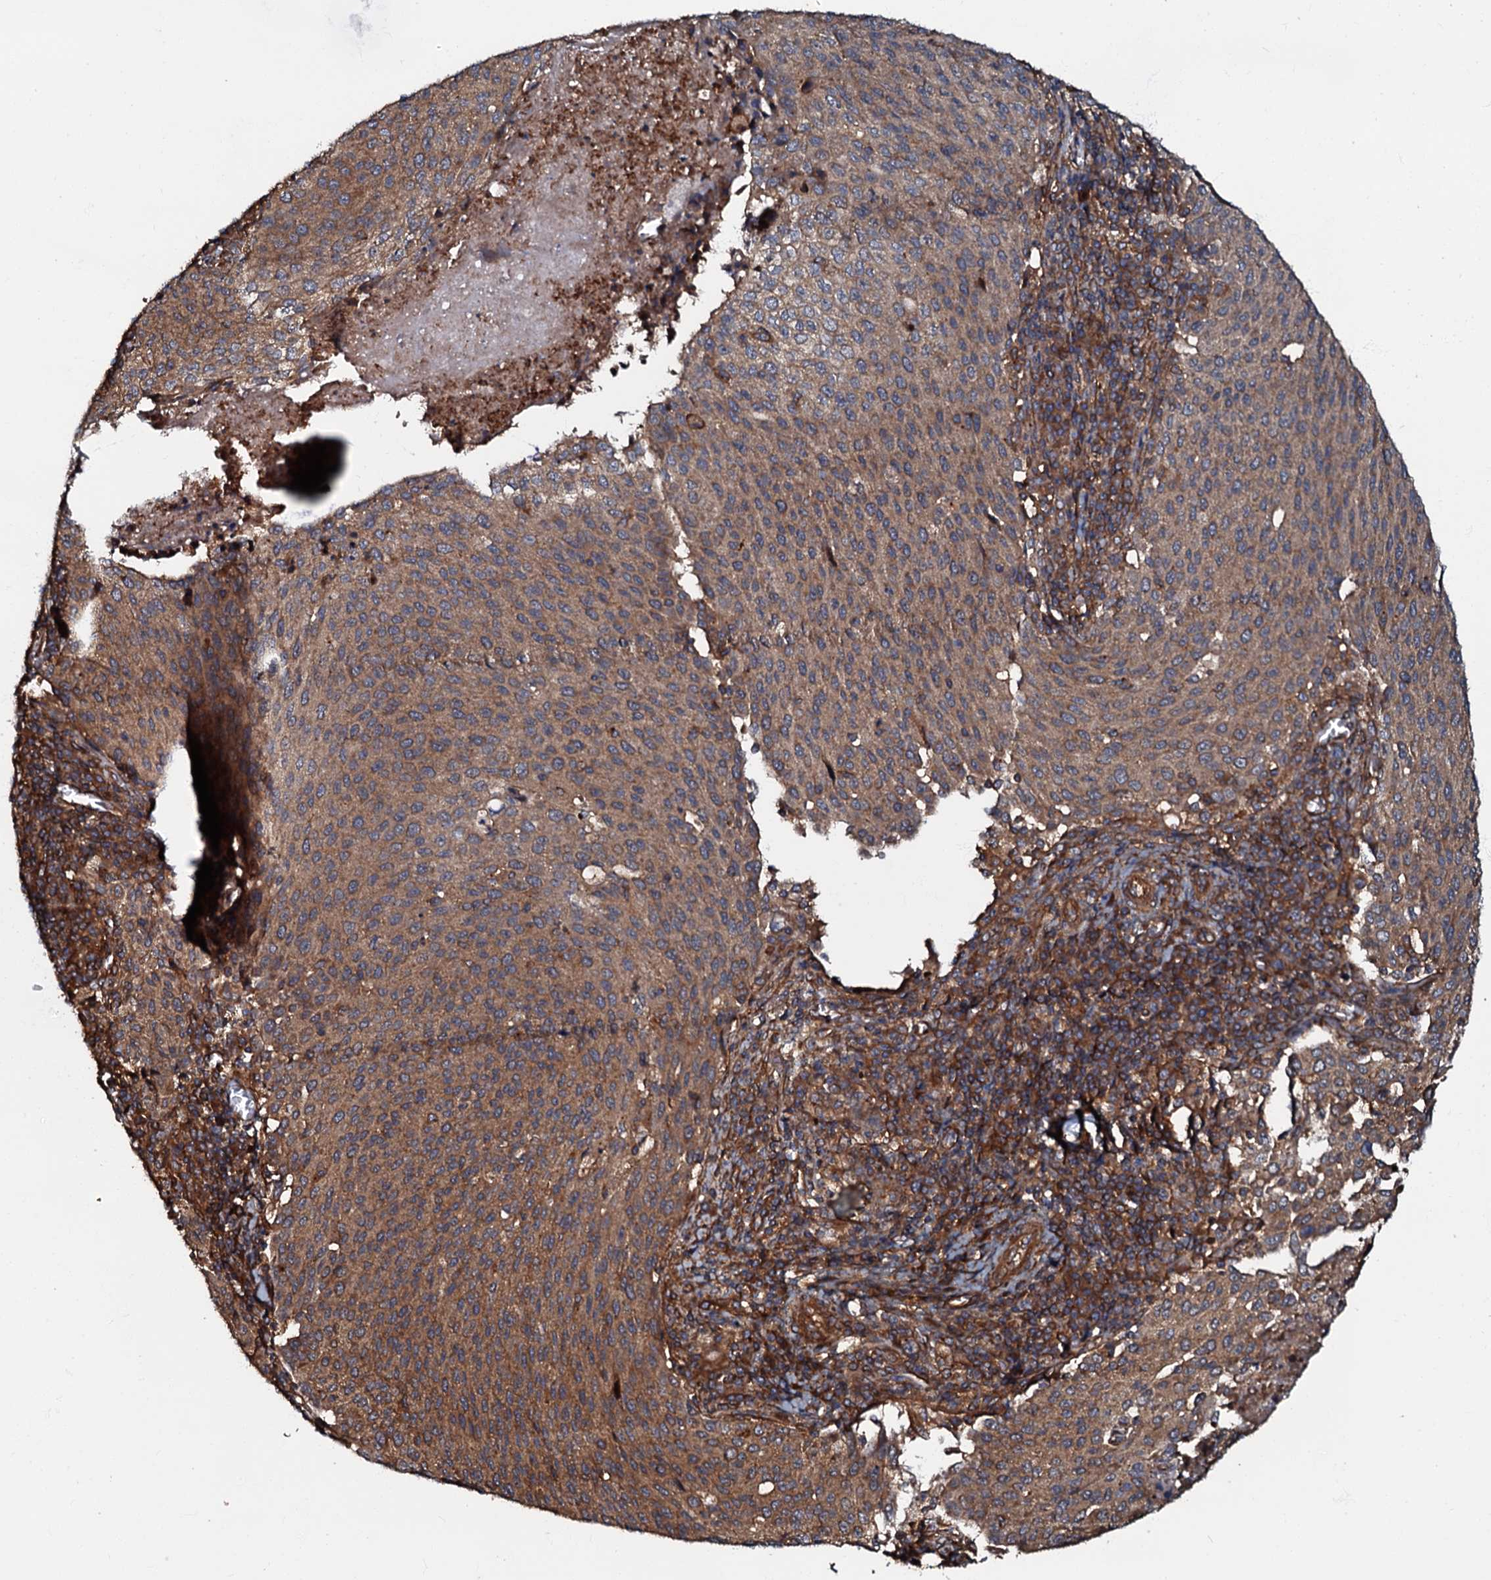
{"staining": {"intensity": "moderate", "quantity": ">75%", "location": "cytoplasmic/membranous"}, "tissue": "cervical cancer", "cell_type": "Tumor cells", "image_type": "cancer", "snomed": [{"axis": "morphology", "description": "Squamous cell carcinoma, NOS"}, {"axis": "topography", "description": "Cervix"}], "caption": "The image demonstrates a brown stain indicating the presence of a protein in the cytoplasmic/membranous of tumor cells in cervical cancer.", "gene": "BLOC1S6", "patient": {"sex": "female", "age": 46}}